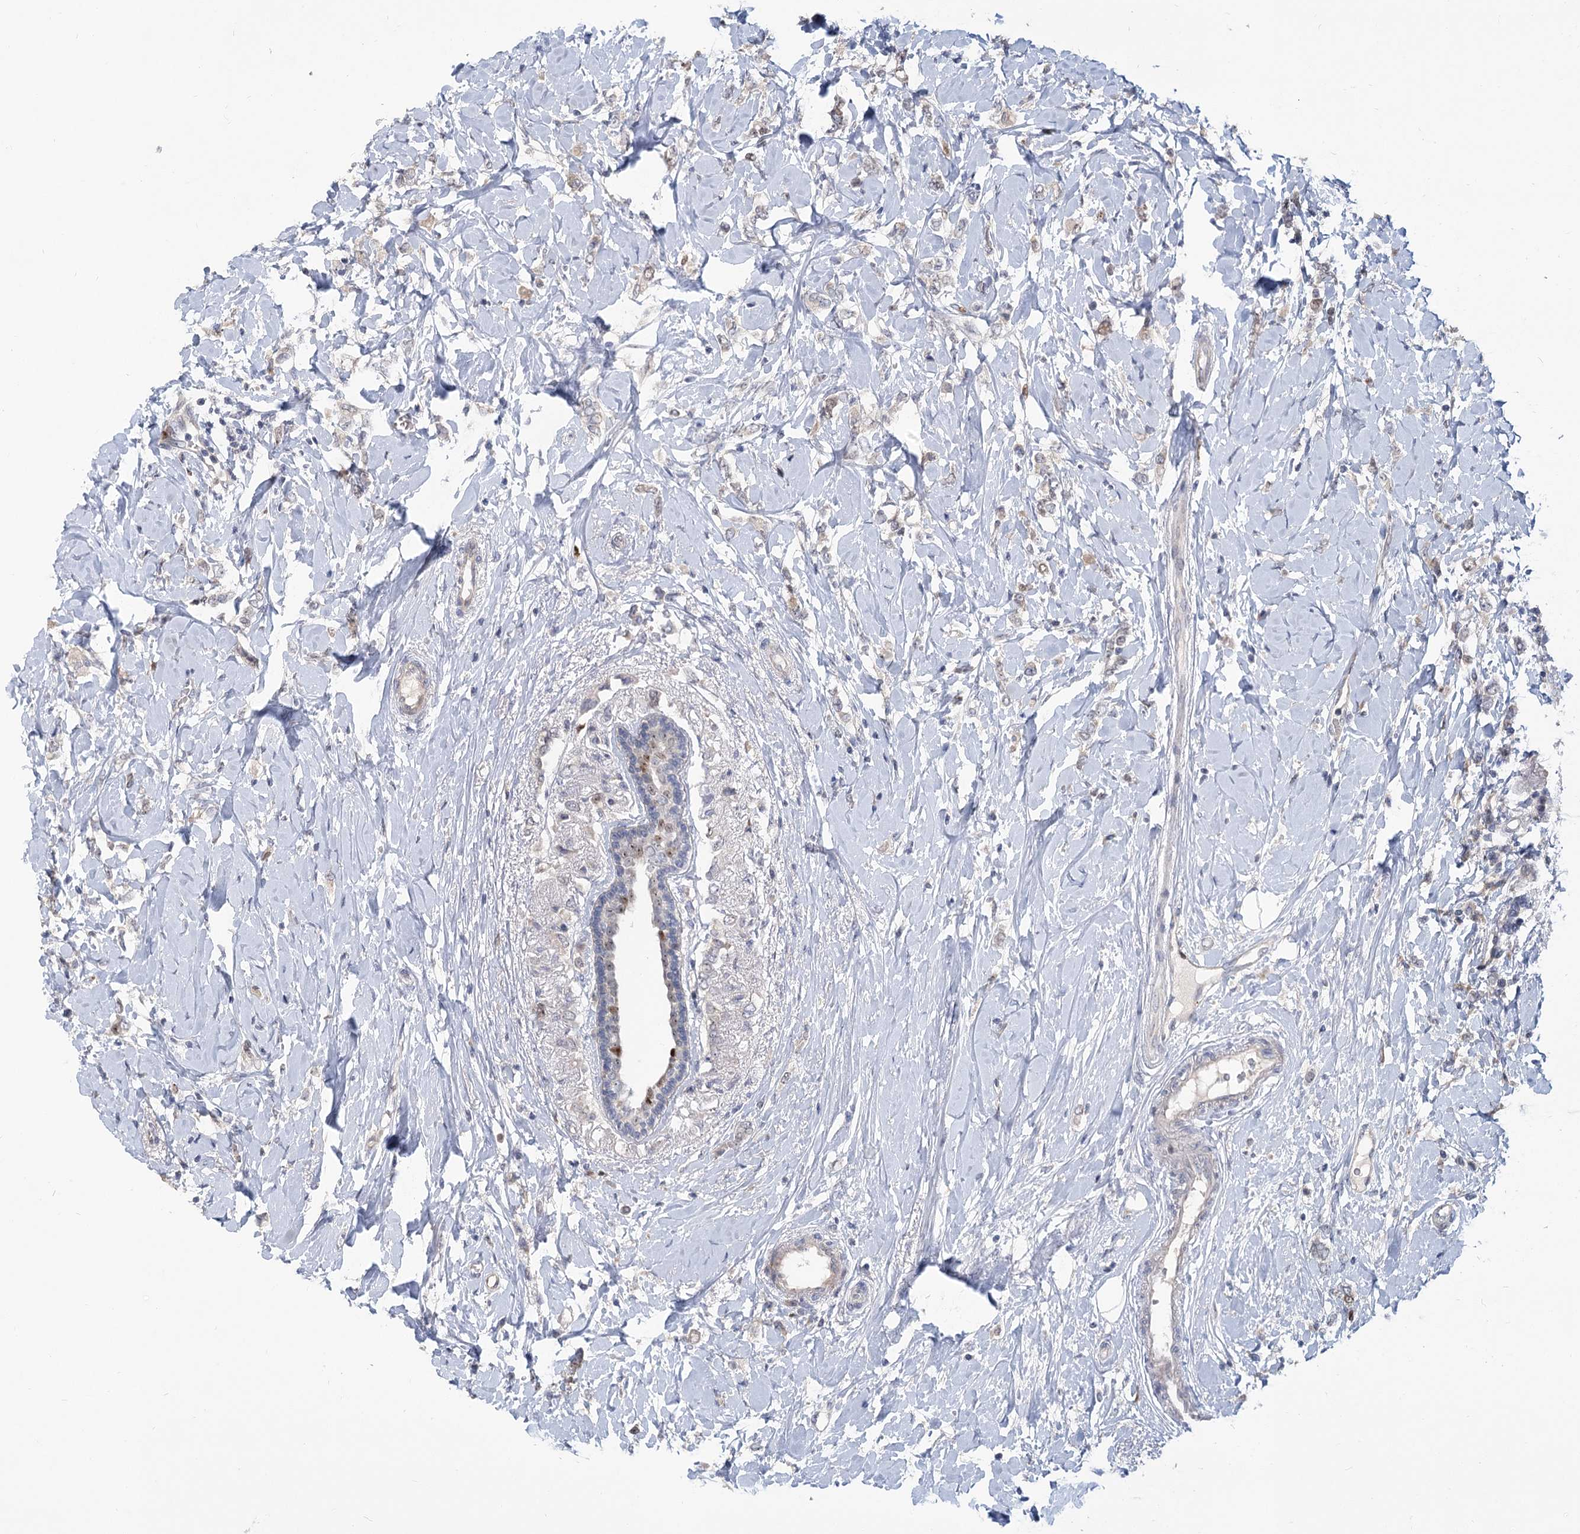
{"staining": {"intensity": "negative", "quantity": "none", "location": "none"}, "tissue": "breast cancer", "cell_type": "Tumor cells", "image_type": "cancer", "snomed": [{"axis": "morphology", "description": "Normal tissue, NOS"}, {"axis": "morphology", "description": "Lobular carcinoma"}, {"axis": "topography", "description": "Breast"}], "caption": "There is no significant positivity in tumor cells of breast cancer (lobular carcinoma).", "gene": "PIK3C2A", "patient": {"sex": "female", "age": 47}}